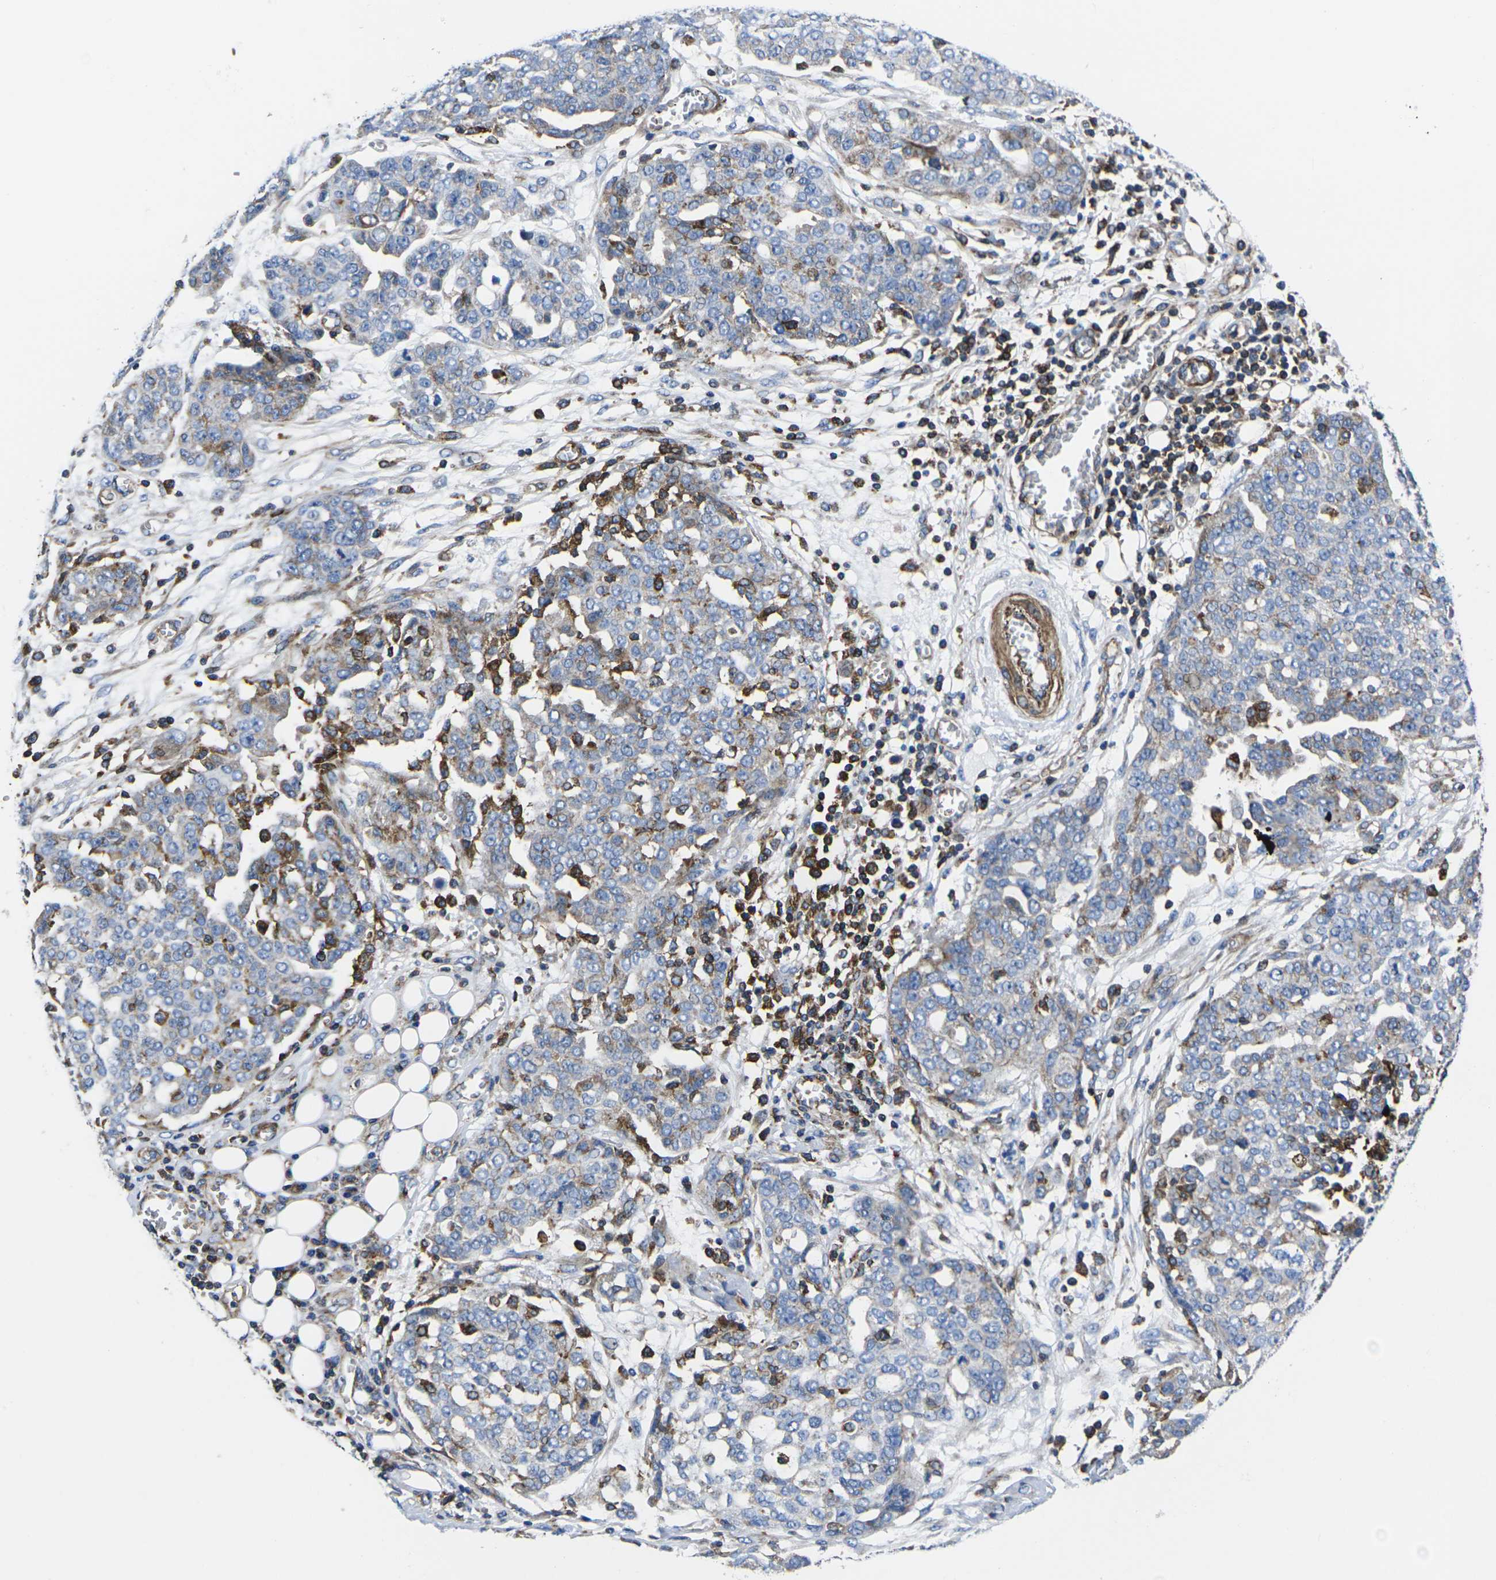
{"staining": {"intensity": "weak", "quantity": "25%-75%", "location": "cytoplasmic/membranous"}, "tissue": "ovarian cancer", "cell_type": "Tumor cells", "image_type": "cancer", "snomed": [{"axis": "morphology", "description": "Cystadenocarcinoma, serous, NOS"}, {"axis": "topography", "description": "Soft tissue"}, {"axis": "topography", "description": "Ovary"}], "caption": "IHC image of neoplastic tissue: human ovarian serous cystadenocarcinoma stained using immunohistochemistry exhibits low levels of weak protein expression localized specifically in the cytoplasmic/membranous of tumor cells, appearing as a cytoplasmic/membranous brown color.", "gene": "GPR4", "patient": {"sex": "female", "age": 57}}